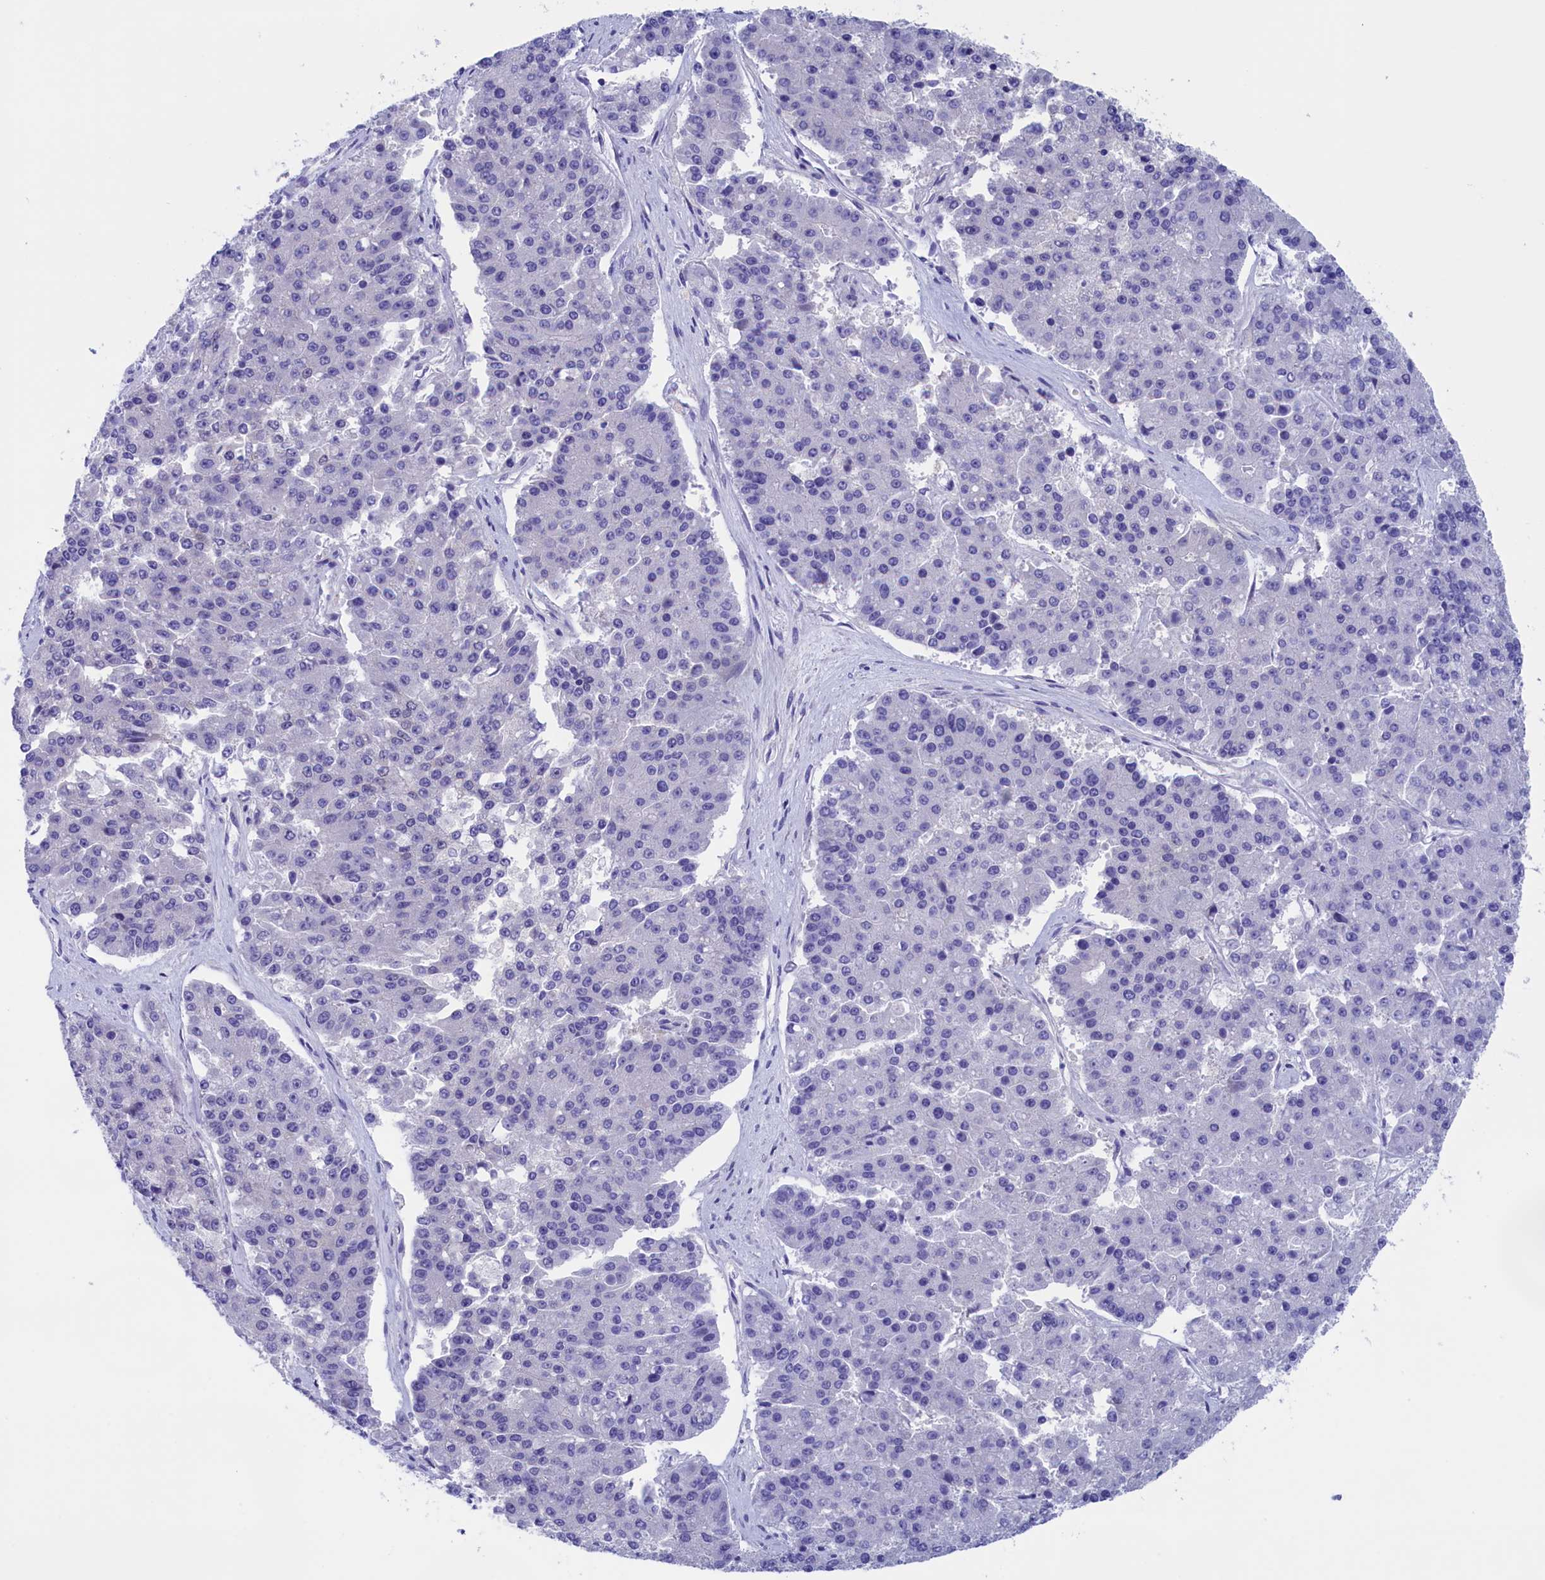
{"staining": {"intensity": "negative", "quantity": "none", "location": "none"}, "tissue": "pancreatic cancer", "cell_type": "Tumor cells", "image_type": "cancer", "snomed": [{"axis": "morphology", "description": "Adenocarcinoma, NOS"}, {"axis": "topography", "description": "Pancreas"}], "caption": "Micrograph shows no protein staining in tumor cells of pancreatic cancer (adenocarcinoma) tissue. (Immunohistochemistry, brightfield microscopy, high magnification).", "gene": "VPS35L", "patient": {"sex": "male", "age": 50}}